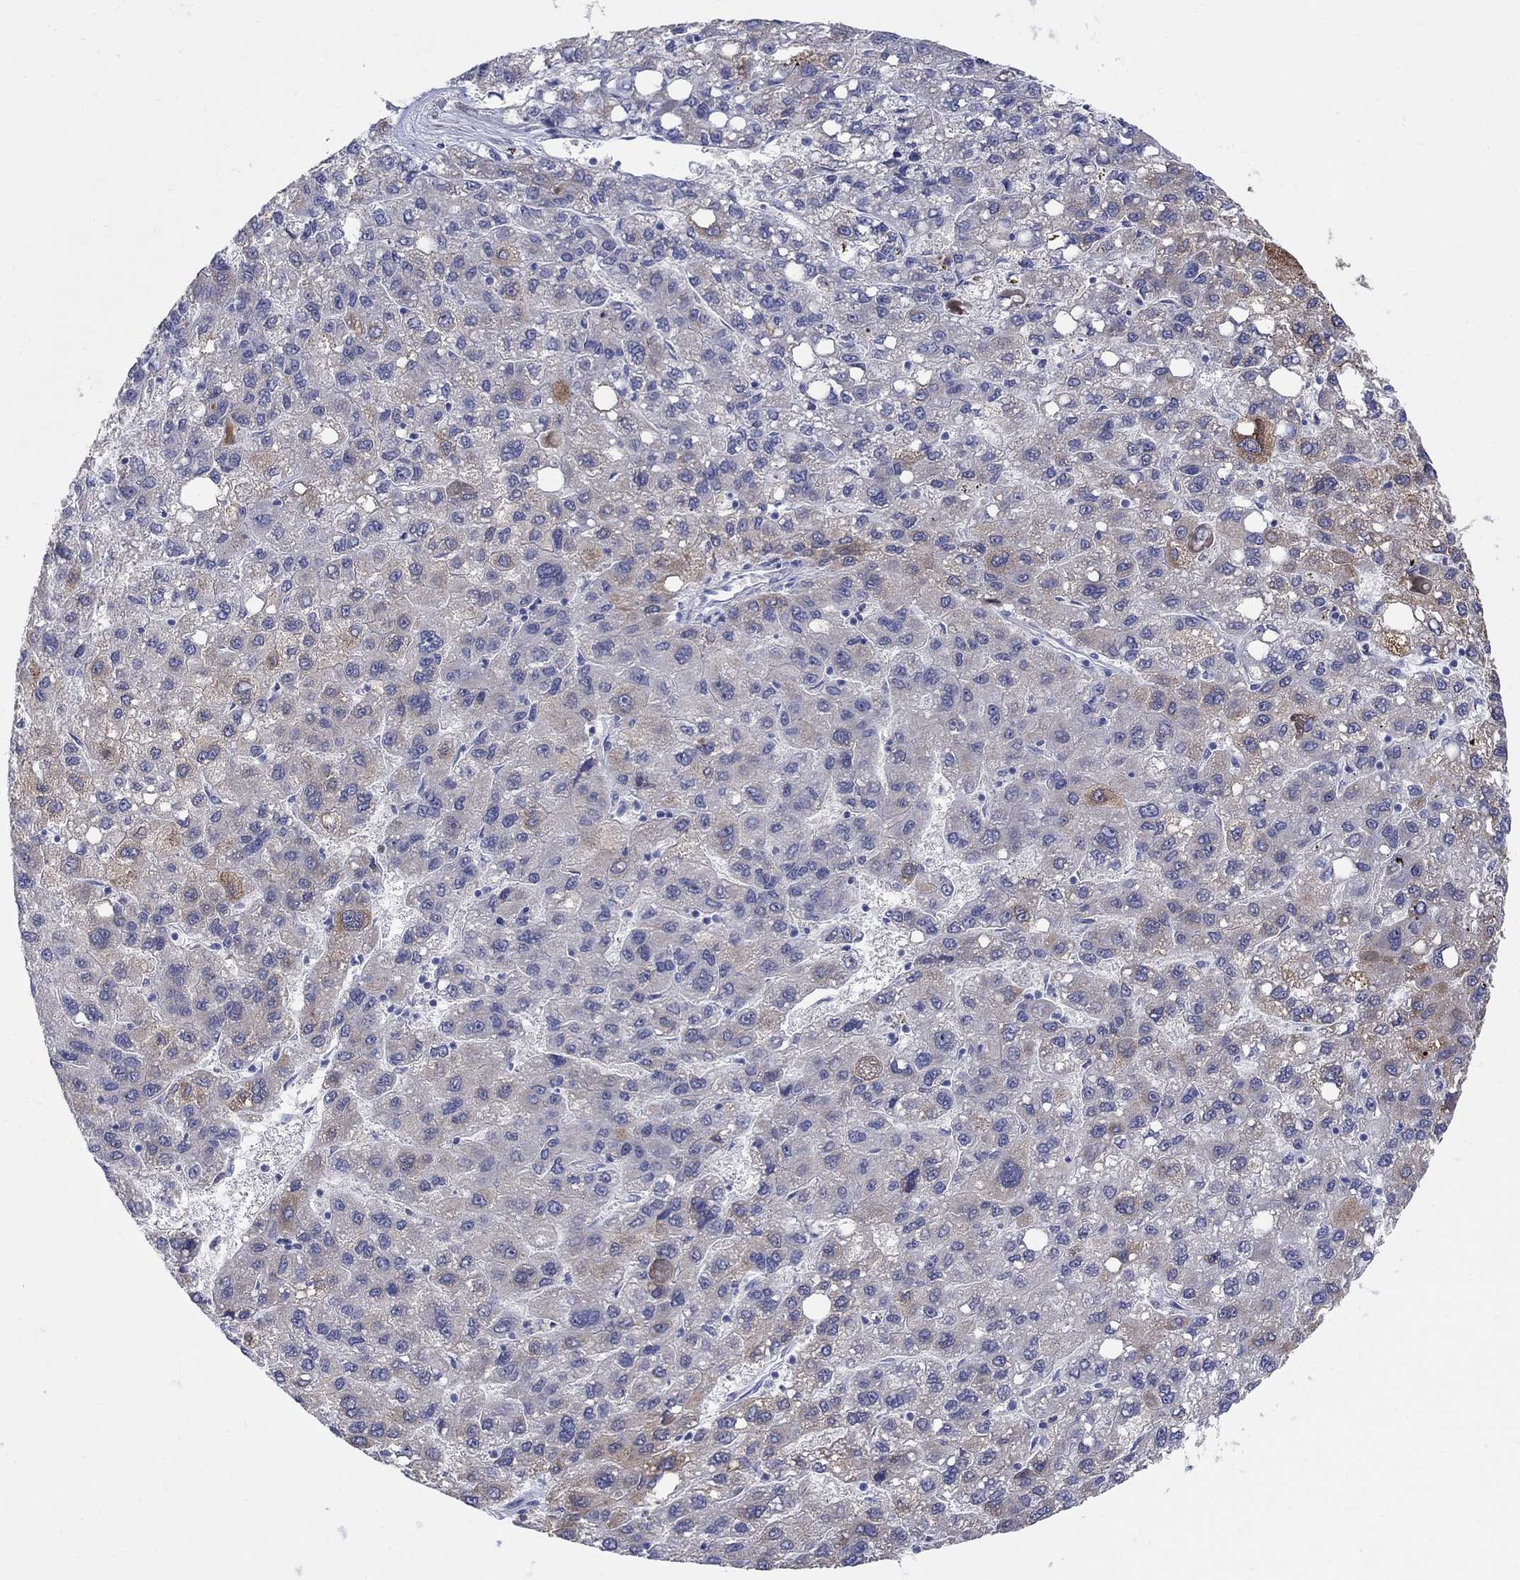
{"staining": {"intensity": "moderate", "quantity": "<25%", "location": "cytoplasmic/membranous"}, "tissue": "liver cancer", "cell_type": "Tumor cells", "image_type": "cancer", "snomed": [{"axis": "morphology", "description": "Carcinoma, Hepatocellular, NOS"}, {"axis": "topography", "description": "Liver"}], "caption": "Hepatocellular carcinoma (liver) stained with a protein marker displays moderate staining in tumor cells.", "gene": "REEP2", "patient": {"sex": "female", "age": 82}}